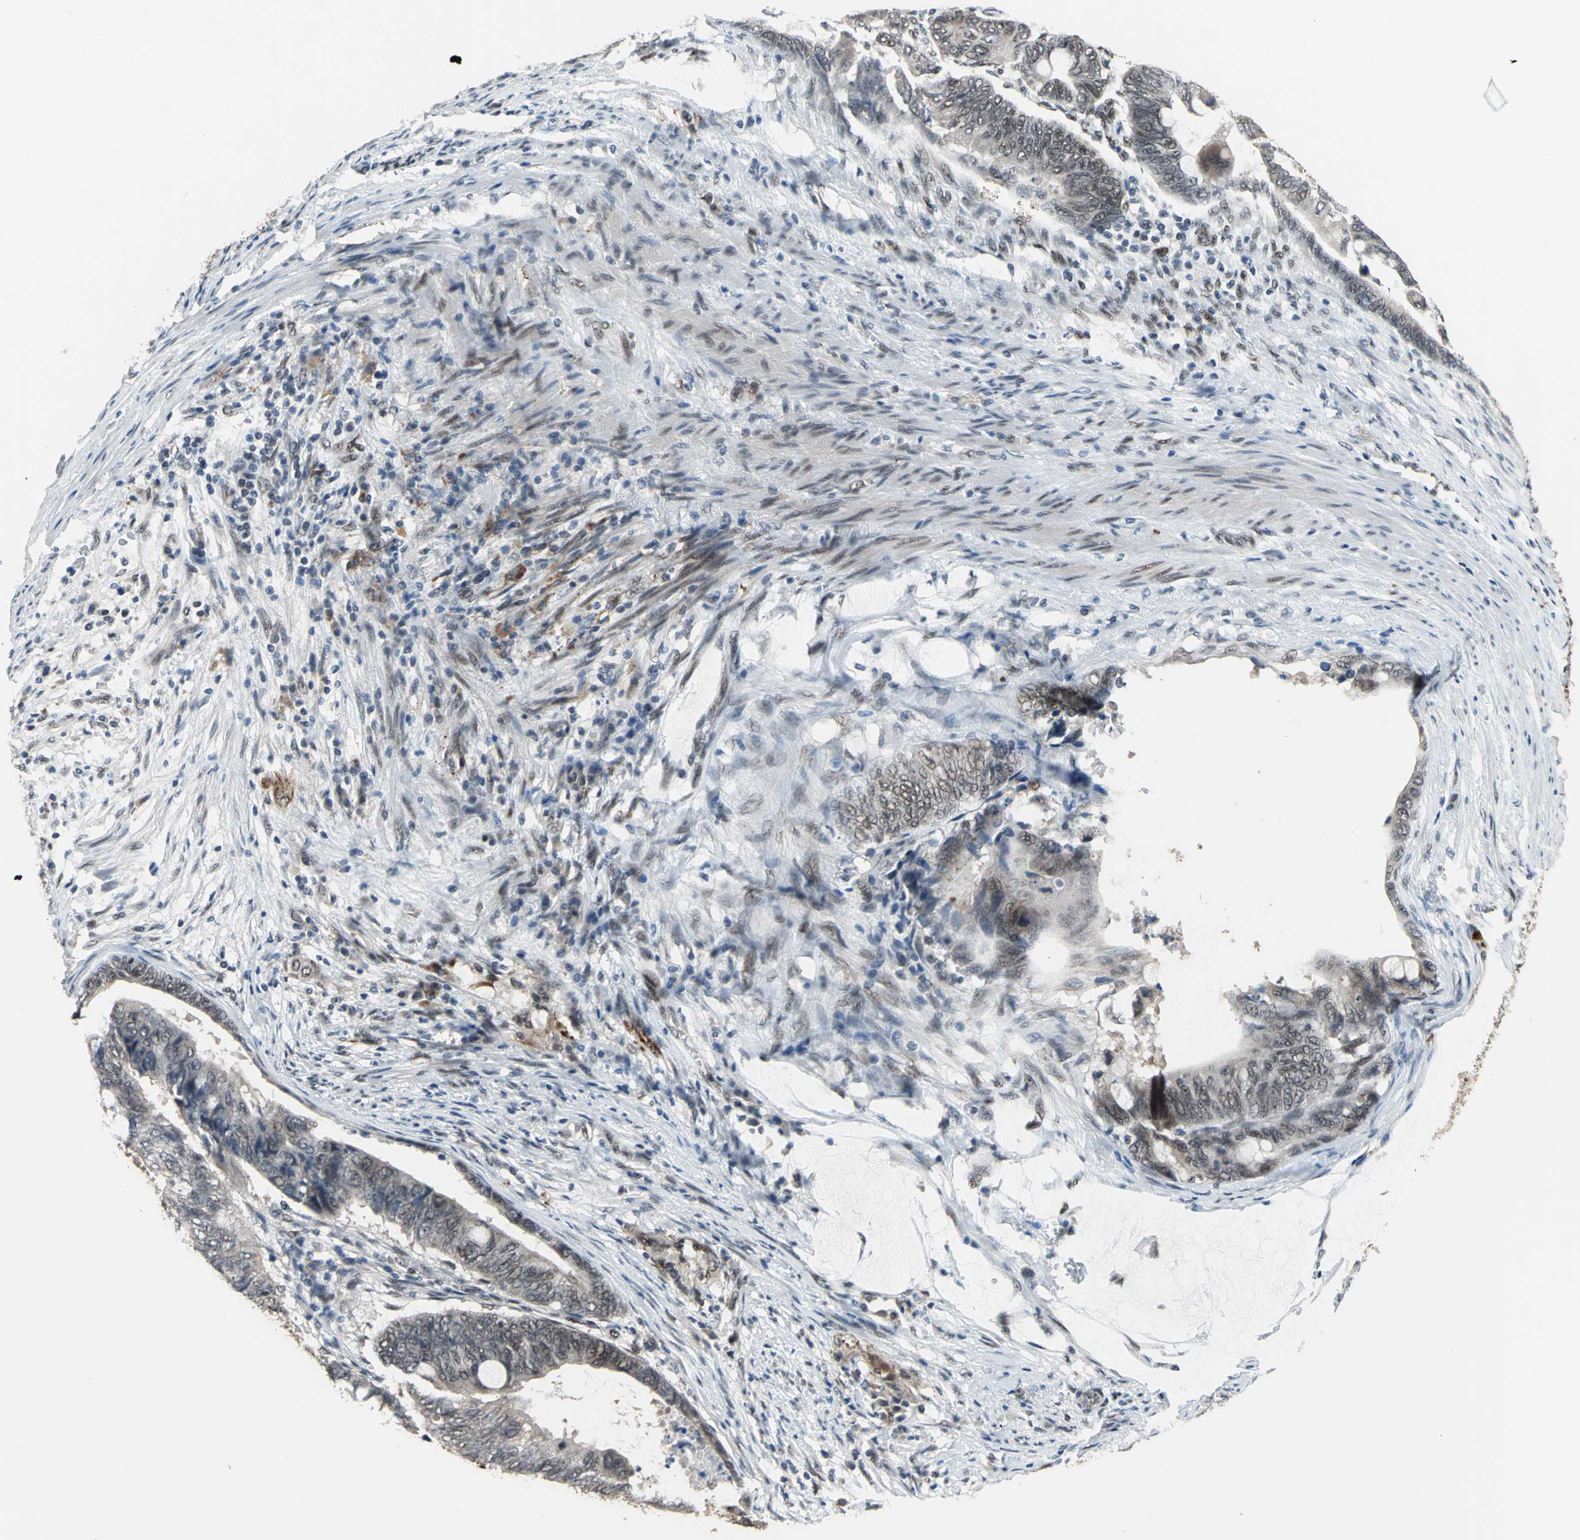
{"staining": {"intensity": "weak", "quantity": "25%-75%", "location": "cytoplasmic/membranous,nuclear"}, "tissue": "colorectal cancer", "cell_type": "Tumor cells", "image_type": "cancer", "snomed": [{"axis": "morphology", "description": "Normal tissue, NOS"}, {"axis": "morphology", "description": "Adenocarcinoma, NOS"}, {"axis": "topography", "description": "Rectum"}, {"axis": "topography", "description": "Peripheral nerve tissue"}], "caption": "Brown immunohistochemical staining in colorectal adenocarcinoma demonstrates weak cytoplasmic/membranous and nuclear expression in approximately 25%-75% of tumor cells. Using DAB (3,3'-diaminobenzidine) (brown) and hematoxylin (blue) stains, captured at high magnification using brightfield microscopy.", "gene": "ELF2", "patient": {"sex": "male", "age": 92}}